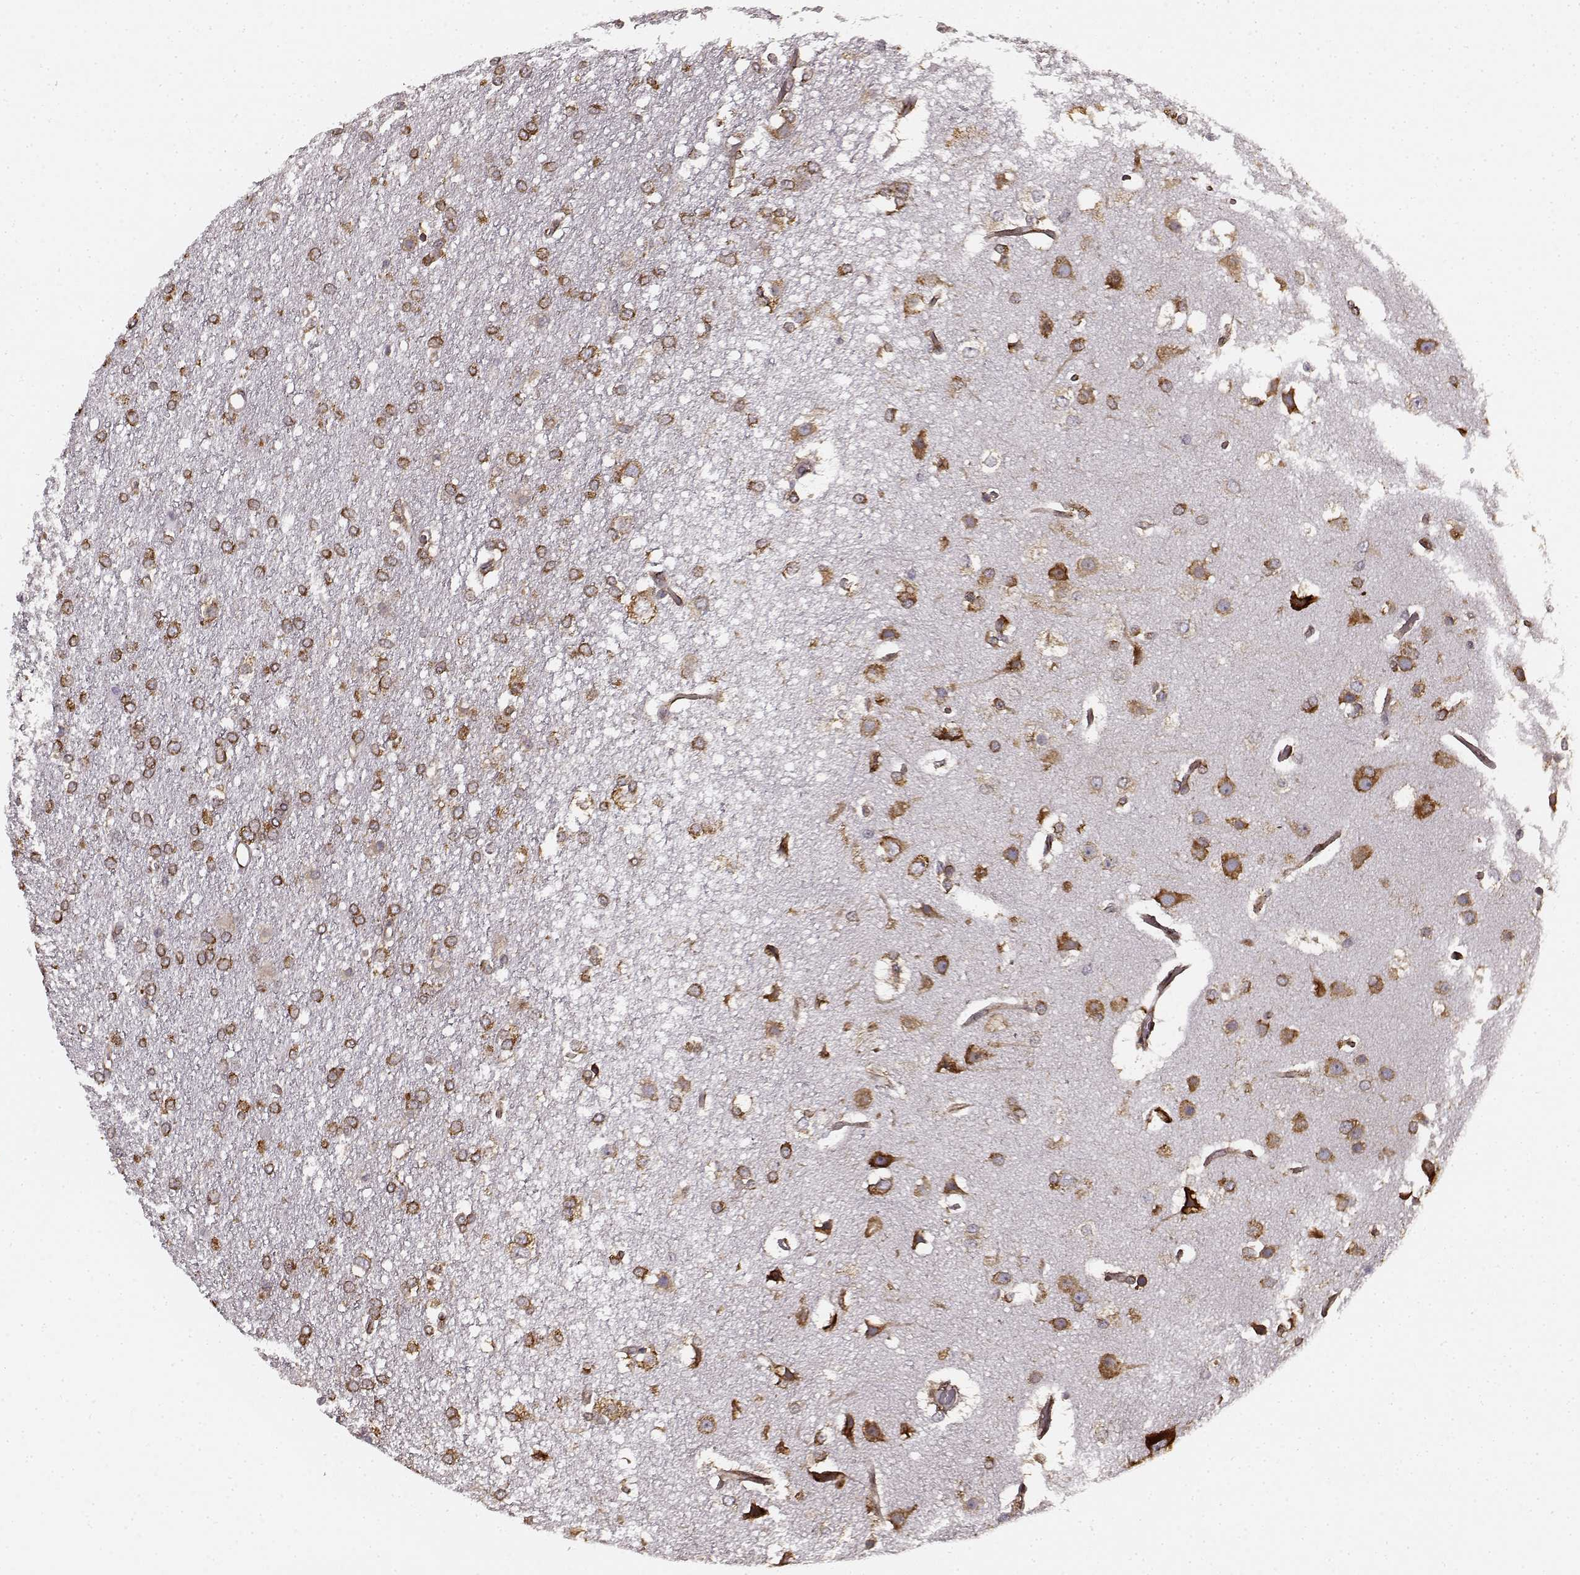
{"staining": {"intensity": "strong", "quantity": "25%-75%", "location": "cytoplasmic/membranous"}, "tissue": "glioma", "cell_type": "Tumor cells", "image_type": "cancer", "snomed": [{"axis": "morphology", "description": "Glioma, malignant, High grade"}, {"axis": "topography", "description": "Brain"}], "caption": "This is an image of immunohistochemistry (IHC) staining of malignant high-grade glioma, which shows strong positivity in the cytoplasmic/membranous of tumor cells.", "gene": "TMEM14A", "patient": {"sex": "female", "age": 61}}